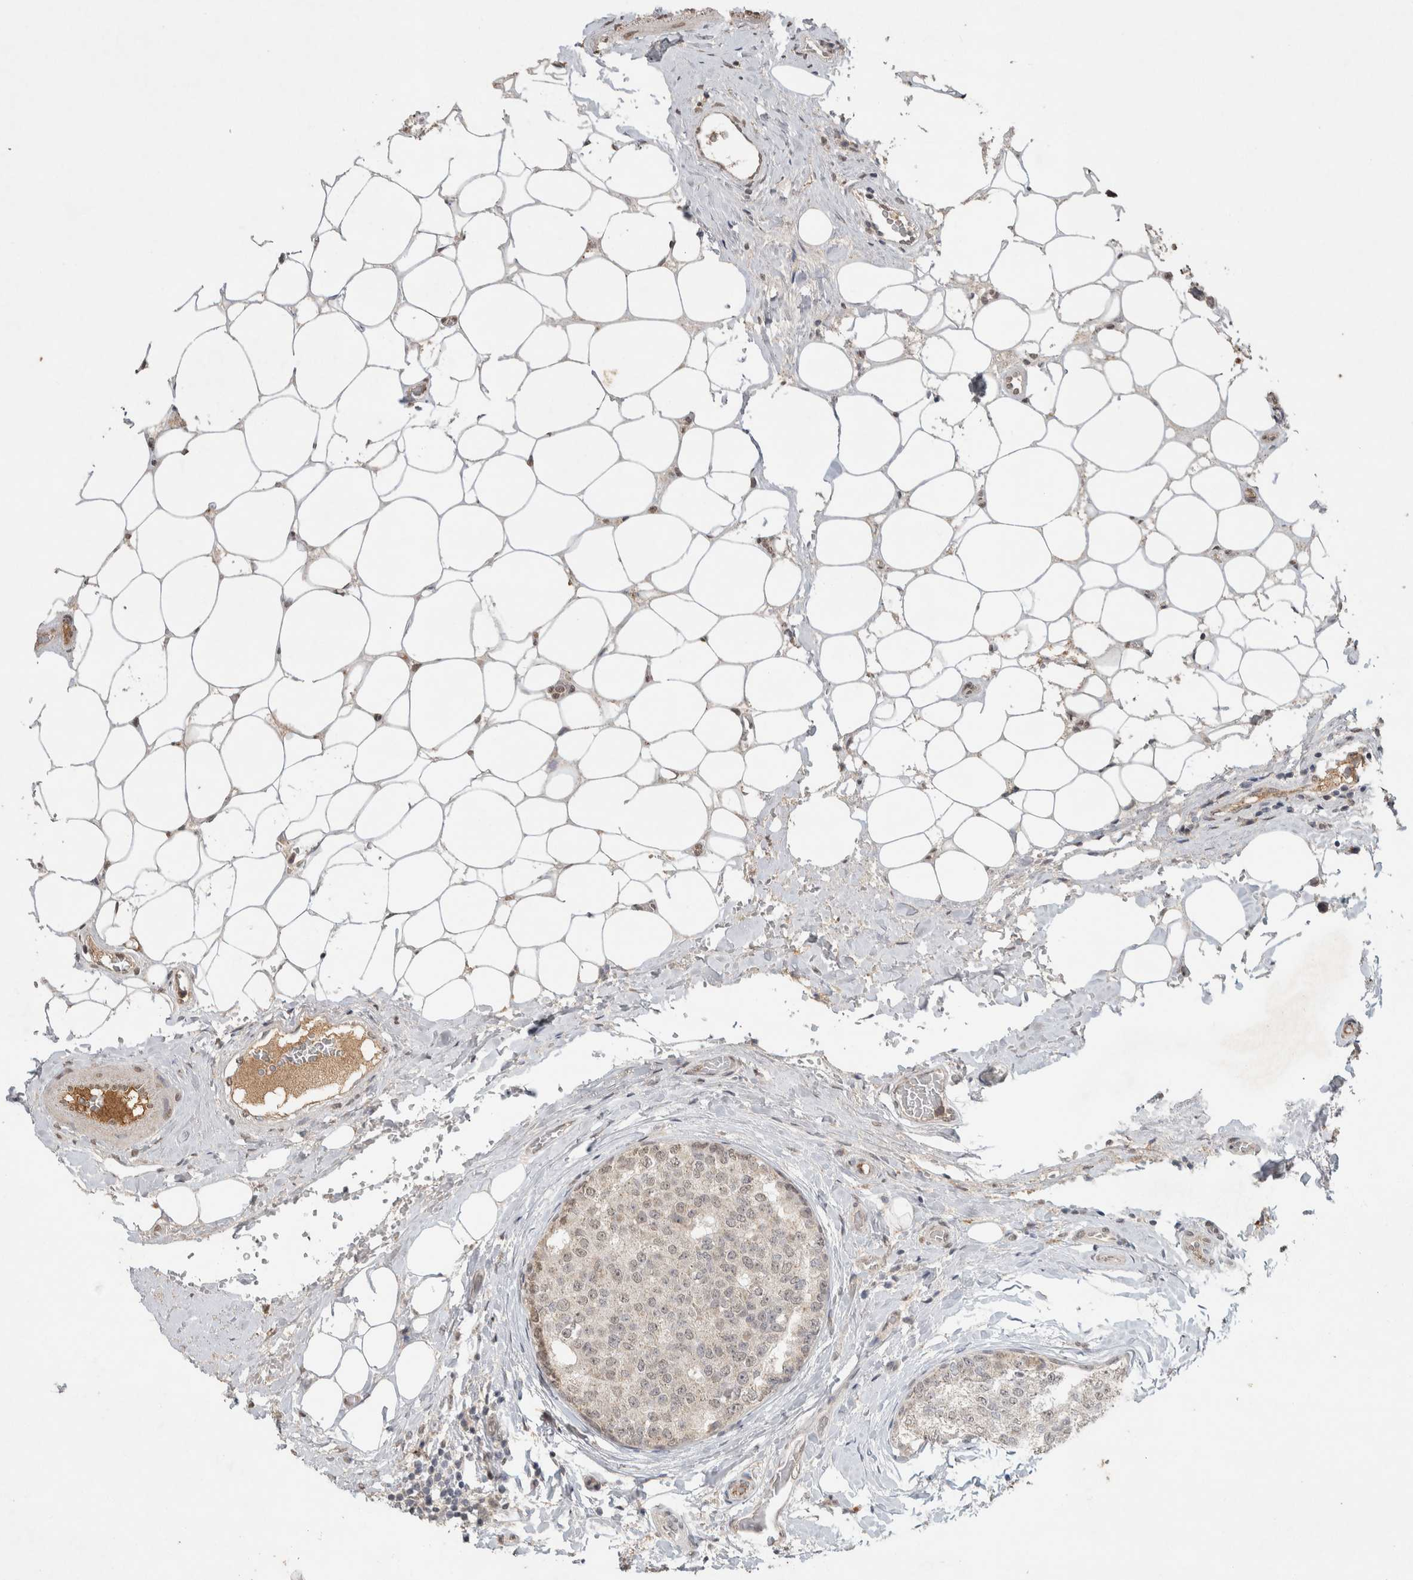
{"staining": {"intensity": "negative", "quantity": "none", "location": "none"}, "tissue": "breast cancer", "cell_type": "Tumor cells", "image_type": "cancer", "snomed": [{"axis": "morphology", "description": "Normal tissue, NOS"}, {"axis": "morphology", "description": "Duct carcinoma"}, {"axis": "topography", "description": "Breast"}], "caption": "DAB immunohistochemical staining of human breast cancer (infiltrating ductal carcinoma) displays no significant expression in tumor cells.", "gene": "FAM3A", "patient": {"sex": "female", "age": 43}}